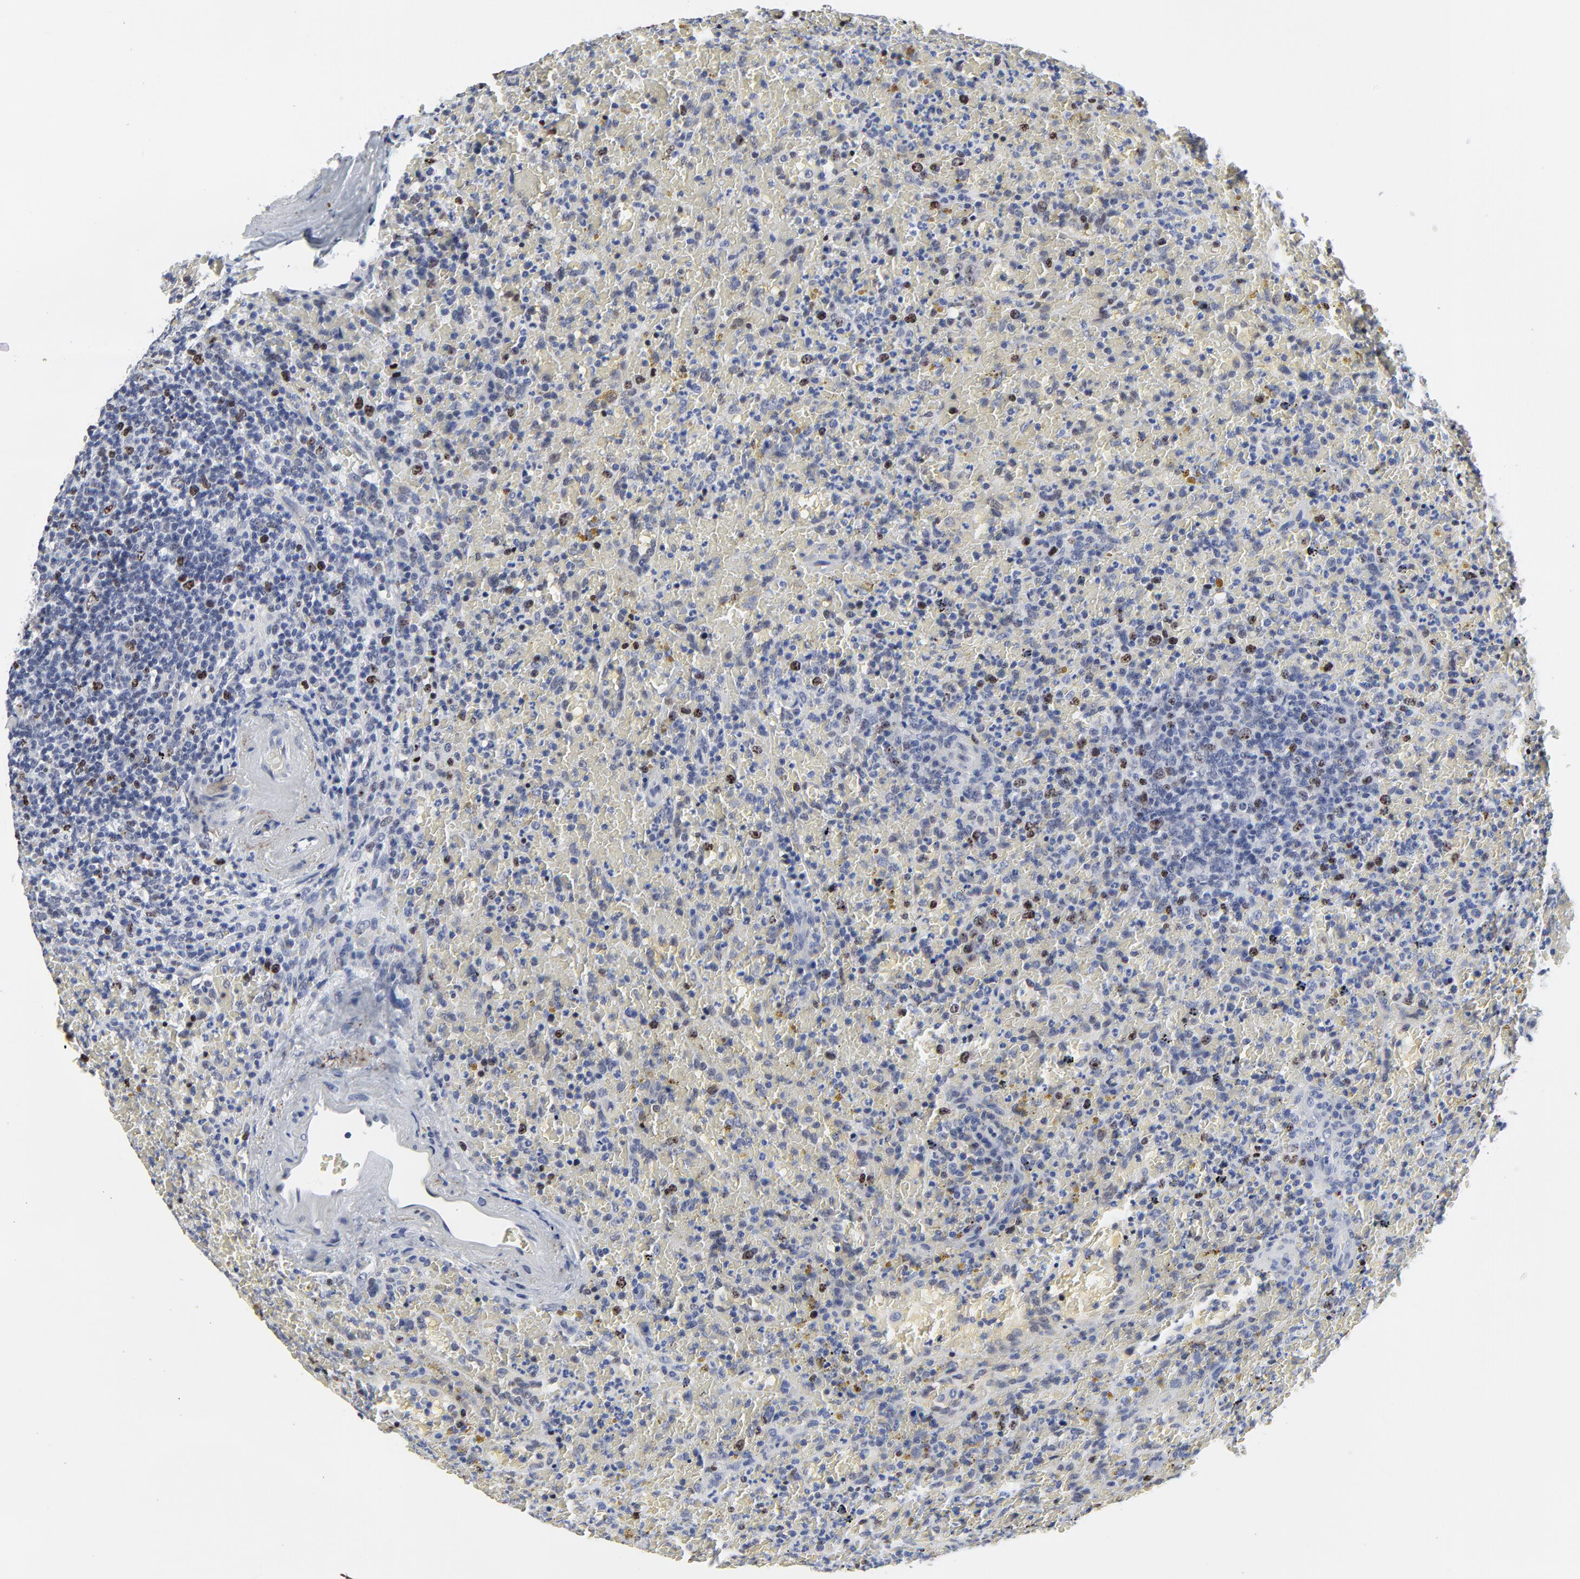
{"staining": {"intensity": "moderate", "quantity": "<25%", "location": "nuclear"}, "tissue": "lymphoma", "cell_type": "Tumor cells", "image_type": "cancer", "snomed": [{"axis": "morphology", "description": "Malignant lymphoma, non-Hodgkin's type, High grade"}, {"axis": "topography", "description": "Spleen"}, {"axis": "topography", "description": "Lymph node"}], "caption": "Human lymphoma stained with a brown dye displays moderate nuclear positive expression in approximately <25% of tumor cells.", "gene": "ZNF589", "patient": {"sex": "female", "age": 70}}